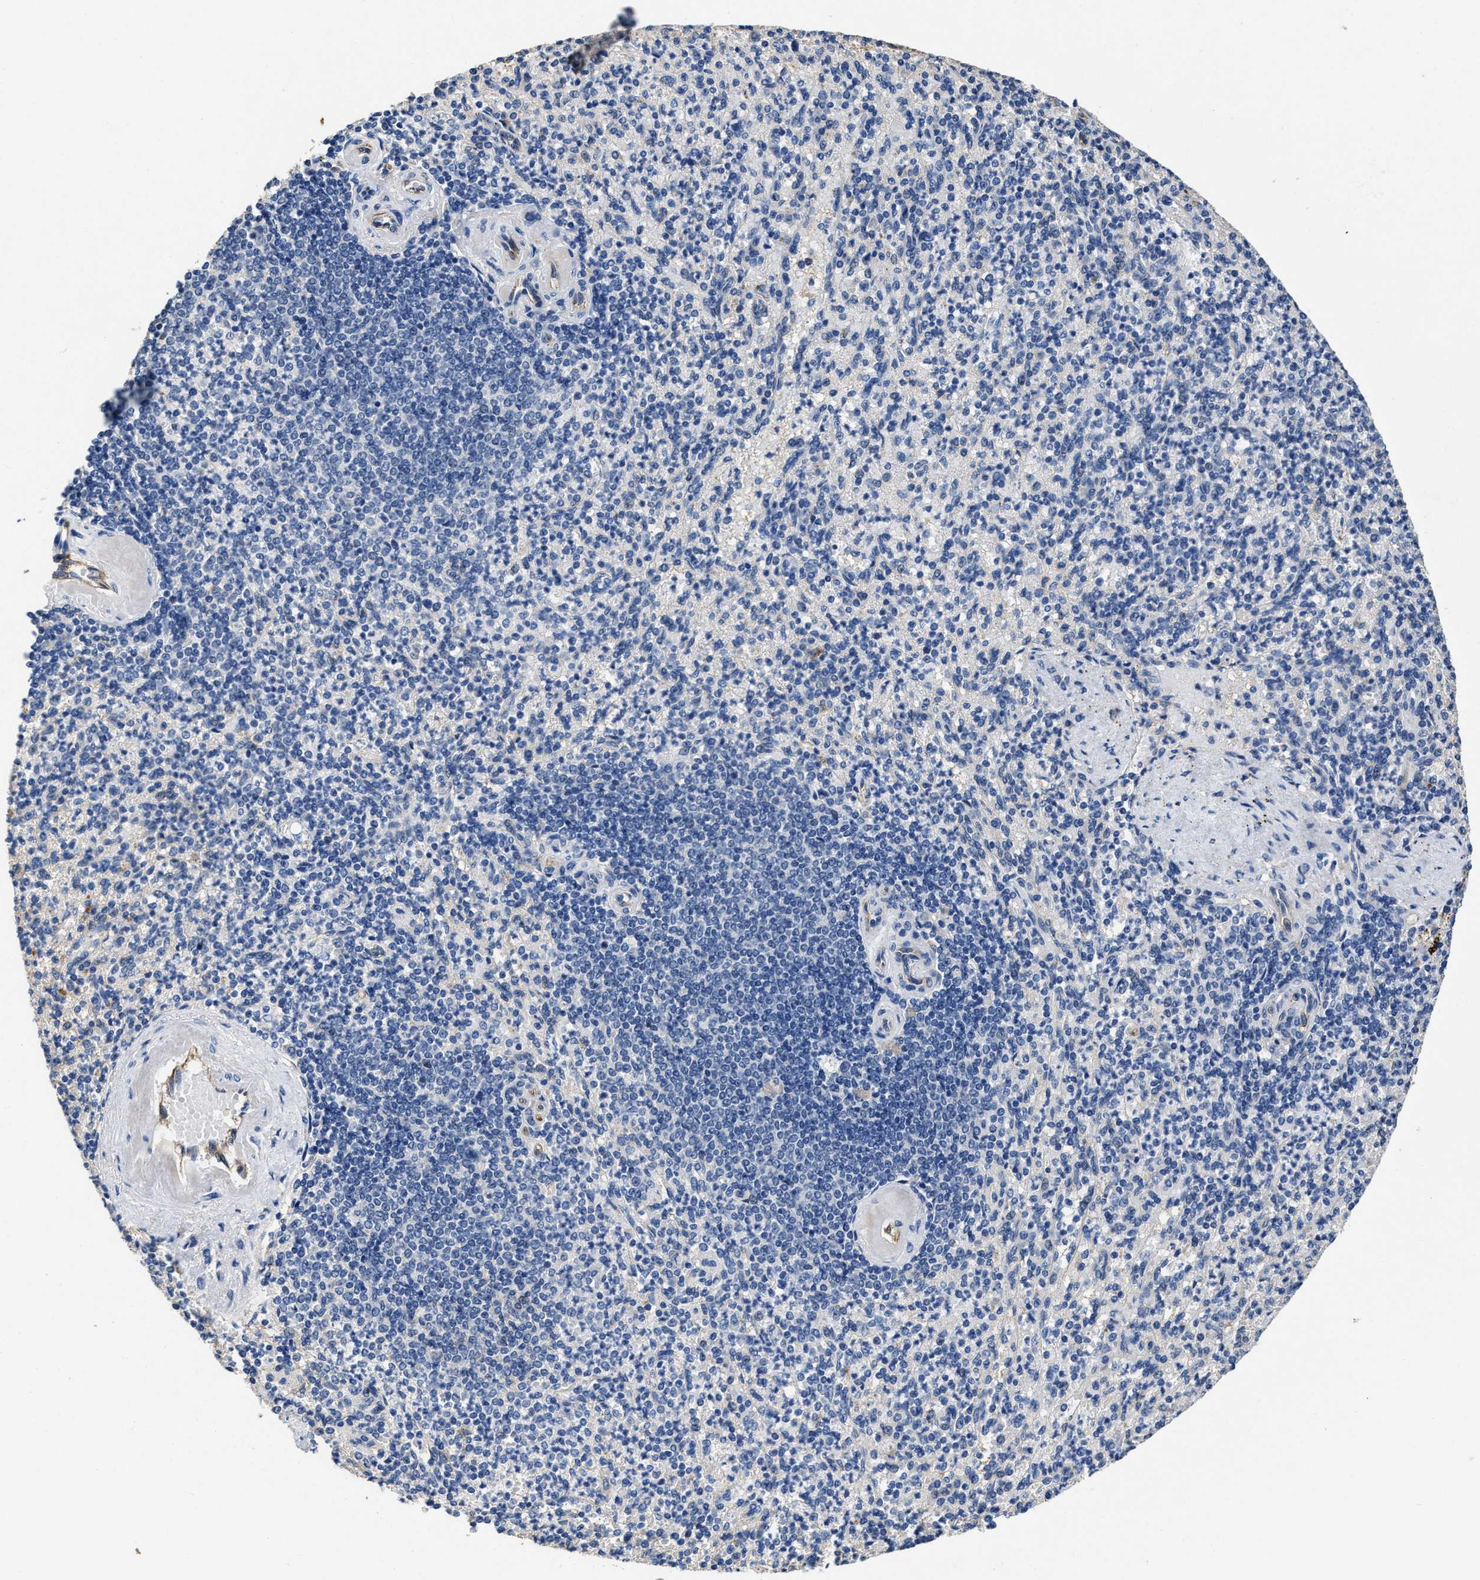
{"staining": {"intensity": "negative", "quantity": "none", "location": "none"}, "tissue": "spleen", "cell_type": "Cells in red pulp", "image_type": "normal", "snomed": [{"axis": "morphology", "description": "Normal tissue, NOS"}, {"axis": "topography", "description": "Spleen"}], "caption": "Immunohistochemistry micrograph of unremarkable spleen: human spleen stained with DAB (3,3'-diaminobenzidine) demonstrates no significant protein staining in cells in red pulp. The staining is performed using DAB brown chromogen with nuclei counter-stained in using hematoxylin.", "gene": "PEG10", "patient": {"sex": "female", "age": 74}}